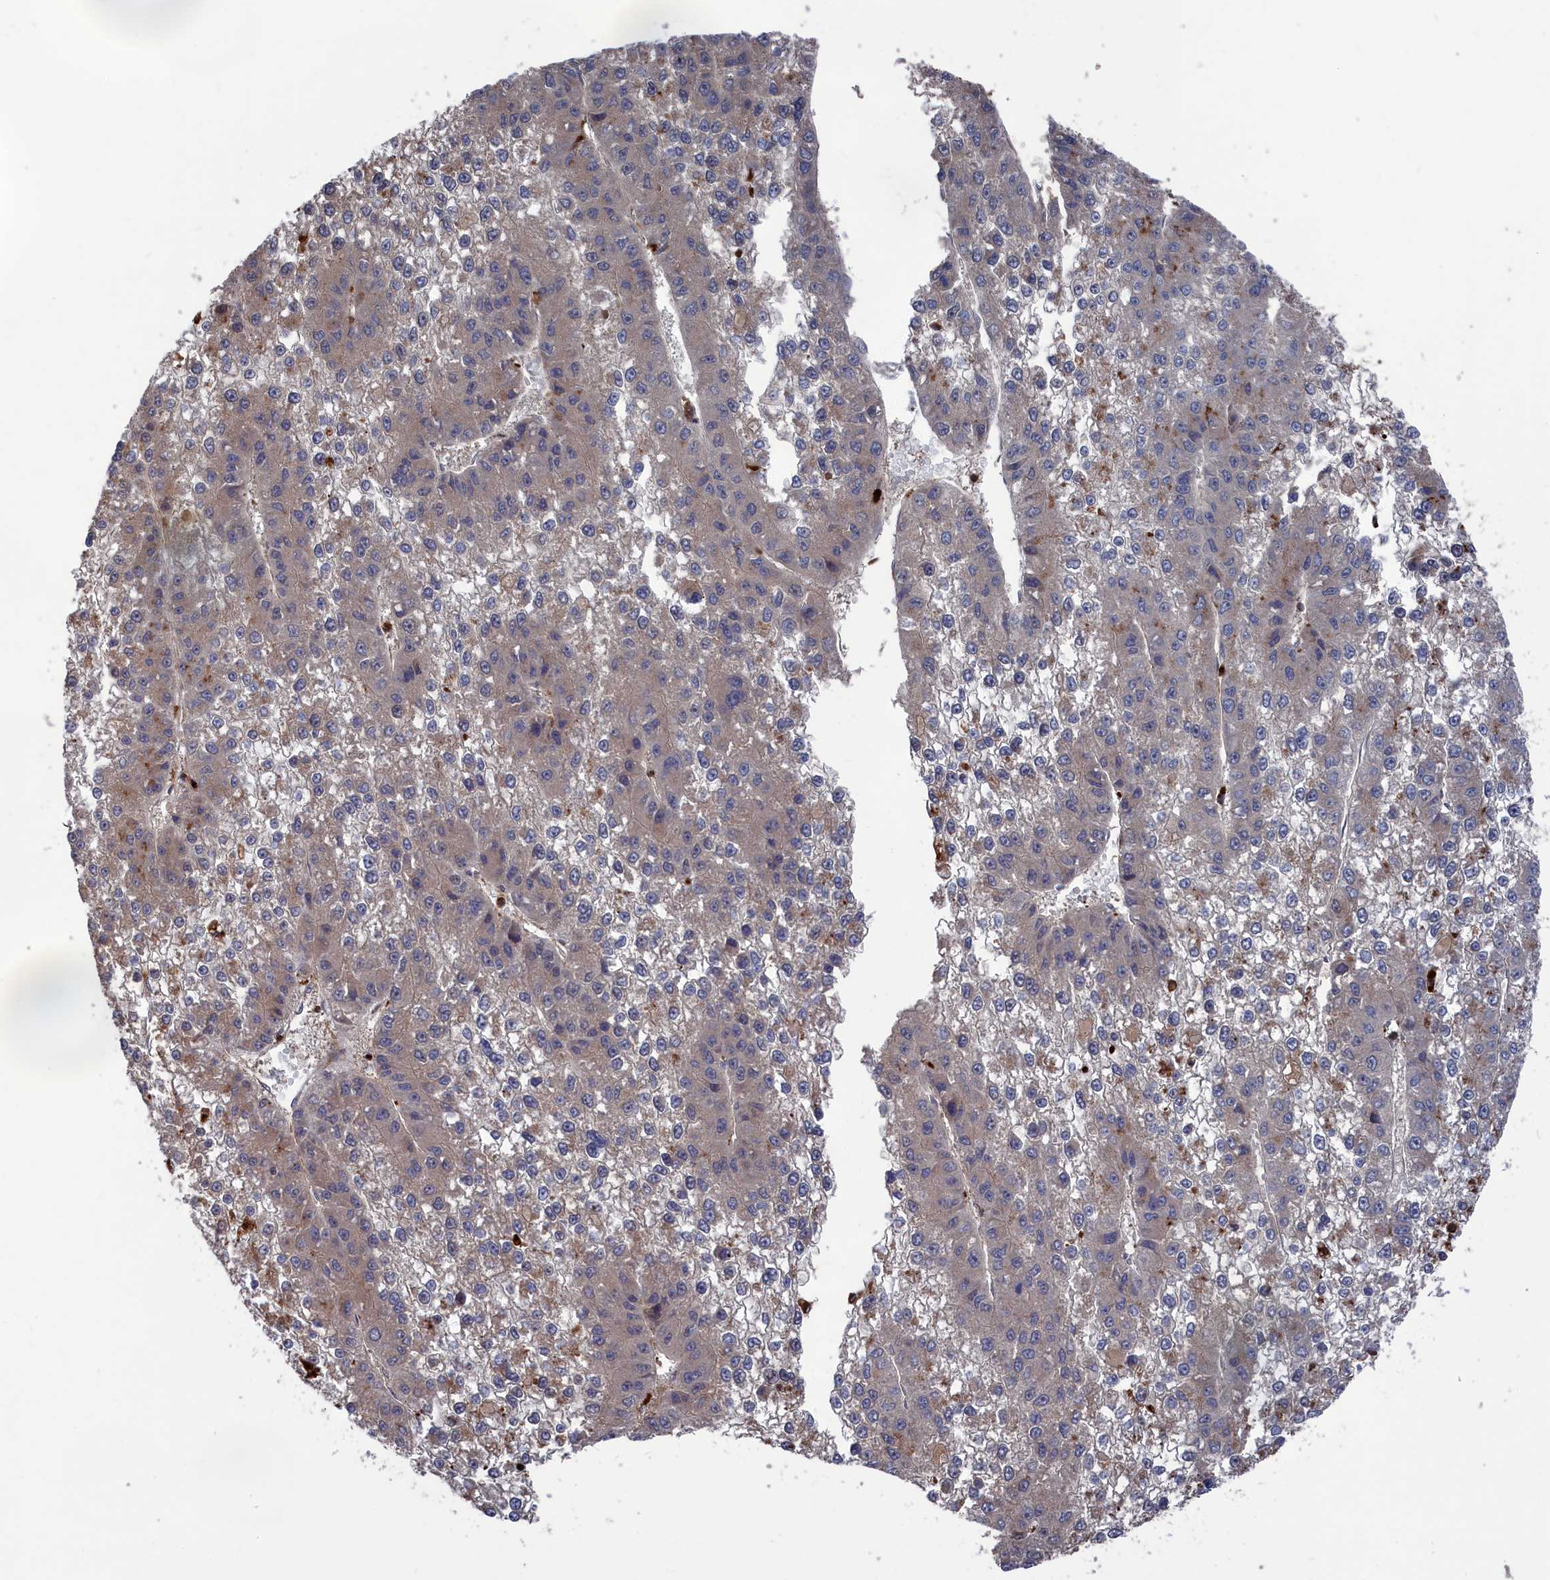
{"staining": {"intensity": "weak", "quantity": "<25%", "location": "cytoplasmic/membranous"}, "tissue": "liver cancer", "cell_type": "Tumor cells", "image_type": "cancer", "snomed": [{"axis": "morphology", "description": "Carcinoma, Hepatocellular, NOS"}, {"axis": "topography", "description": "Liver"}], "caption": "A photomicrograph of human liver cancer (hepatocellular carcinoma) is negative for staining in tumor cells.", "gene": "PLA2G15", "patient": {"sex": "female", "age": 73}}